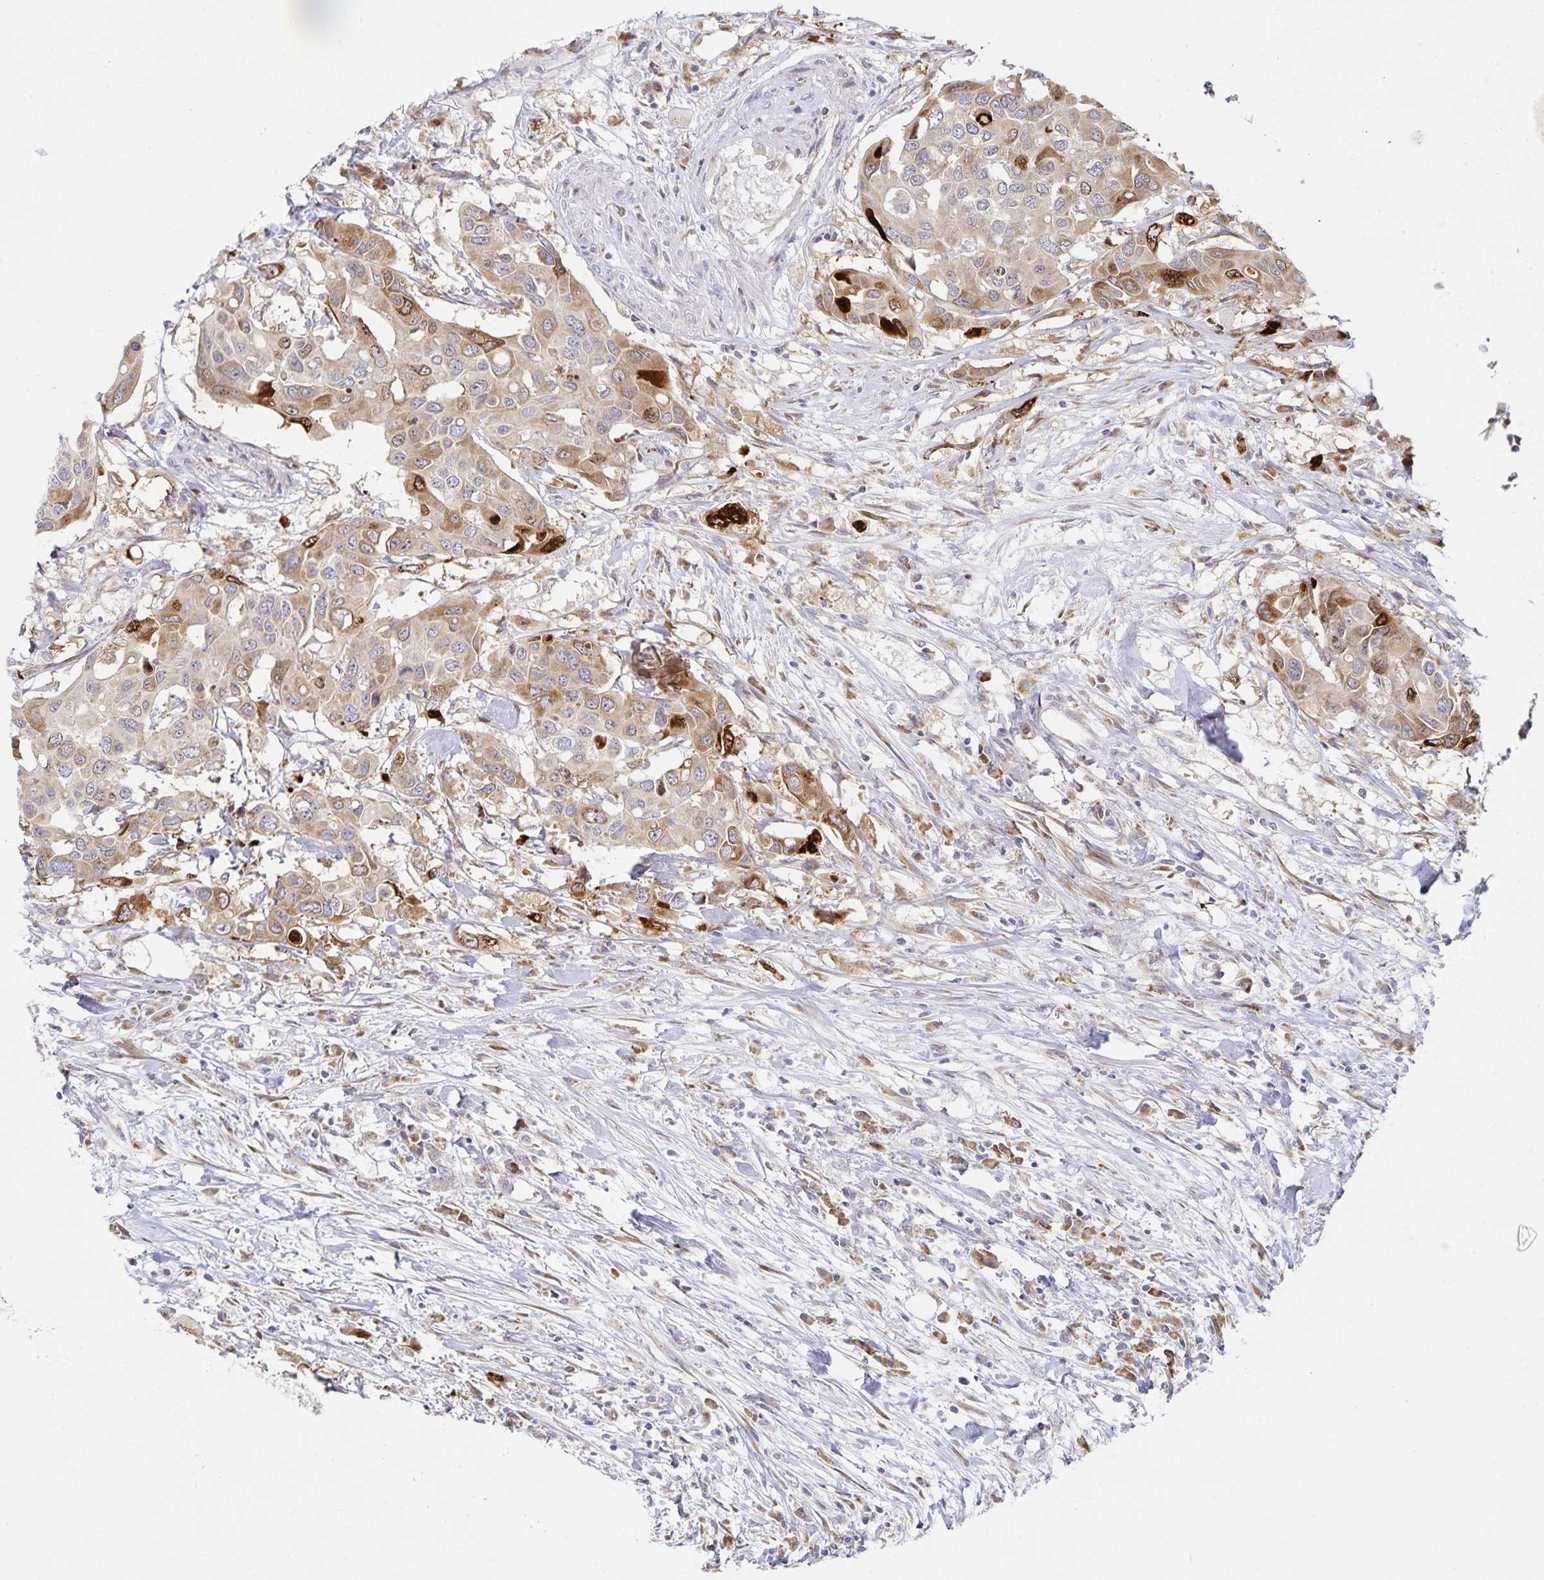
{"staining": {"intensity": "moderate", "quantity": "<25%", "location": "cytoplasmic/membranous,nuclear"}, "tissue": "colorectal cancer", "cell_type": "Tumor cells", "image_type": "cancer", "snomed": [{"axis": "morphology", "description": "Adenocarcinoma, NOS"}, {"axis": "topography", "description": "Colon"}], "caption": "Immunohistochemistry of human colorectal adenocarcinoma exhibits low levels of moderate cytoplasmic/membranous and nuclear expression in approximately <25% of tumor cells. The protein is shown in brown color, while the nuclei are stained blue.", "gene": "NOMO1", "patient": {"sex": "male", "age": 77}}